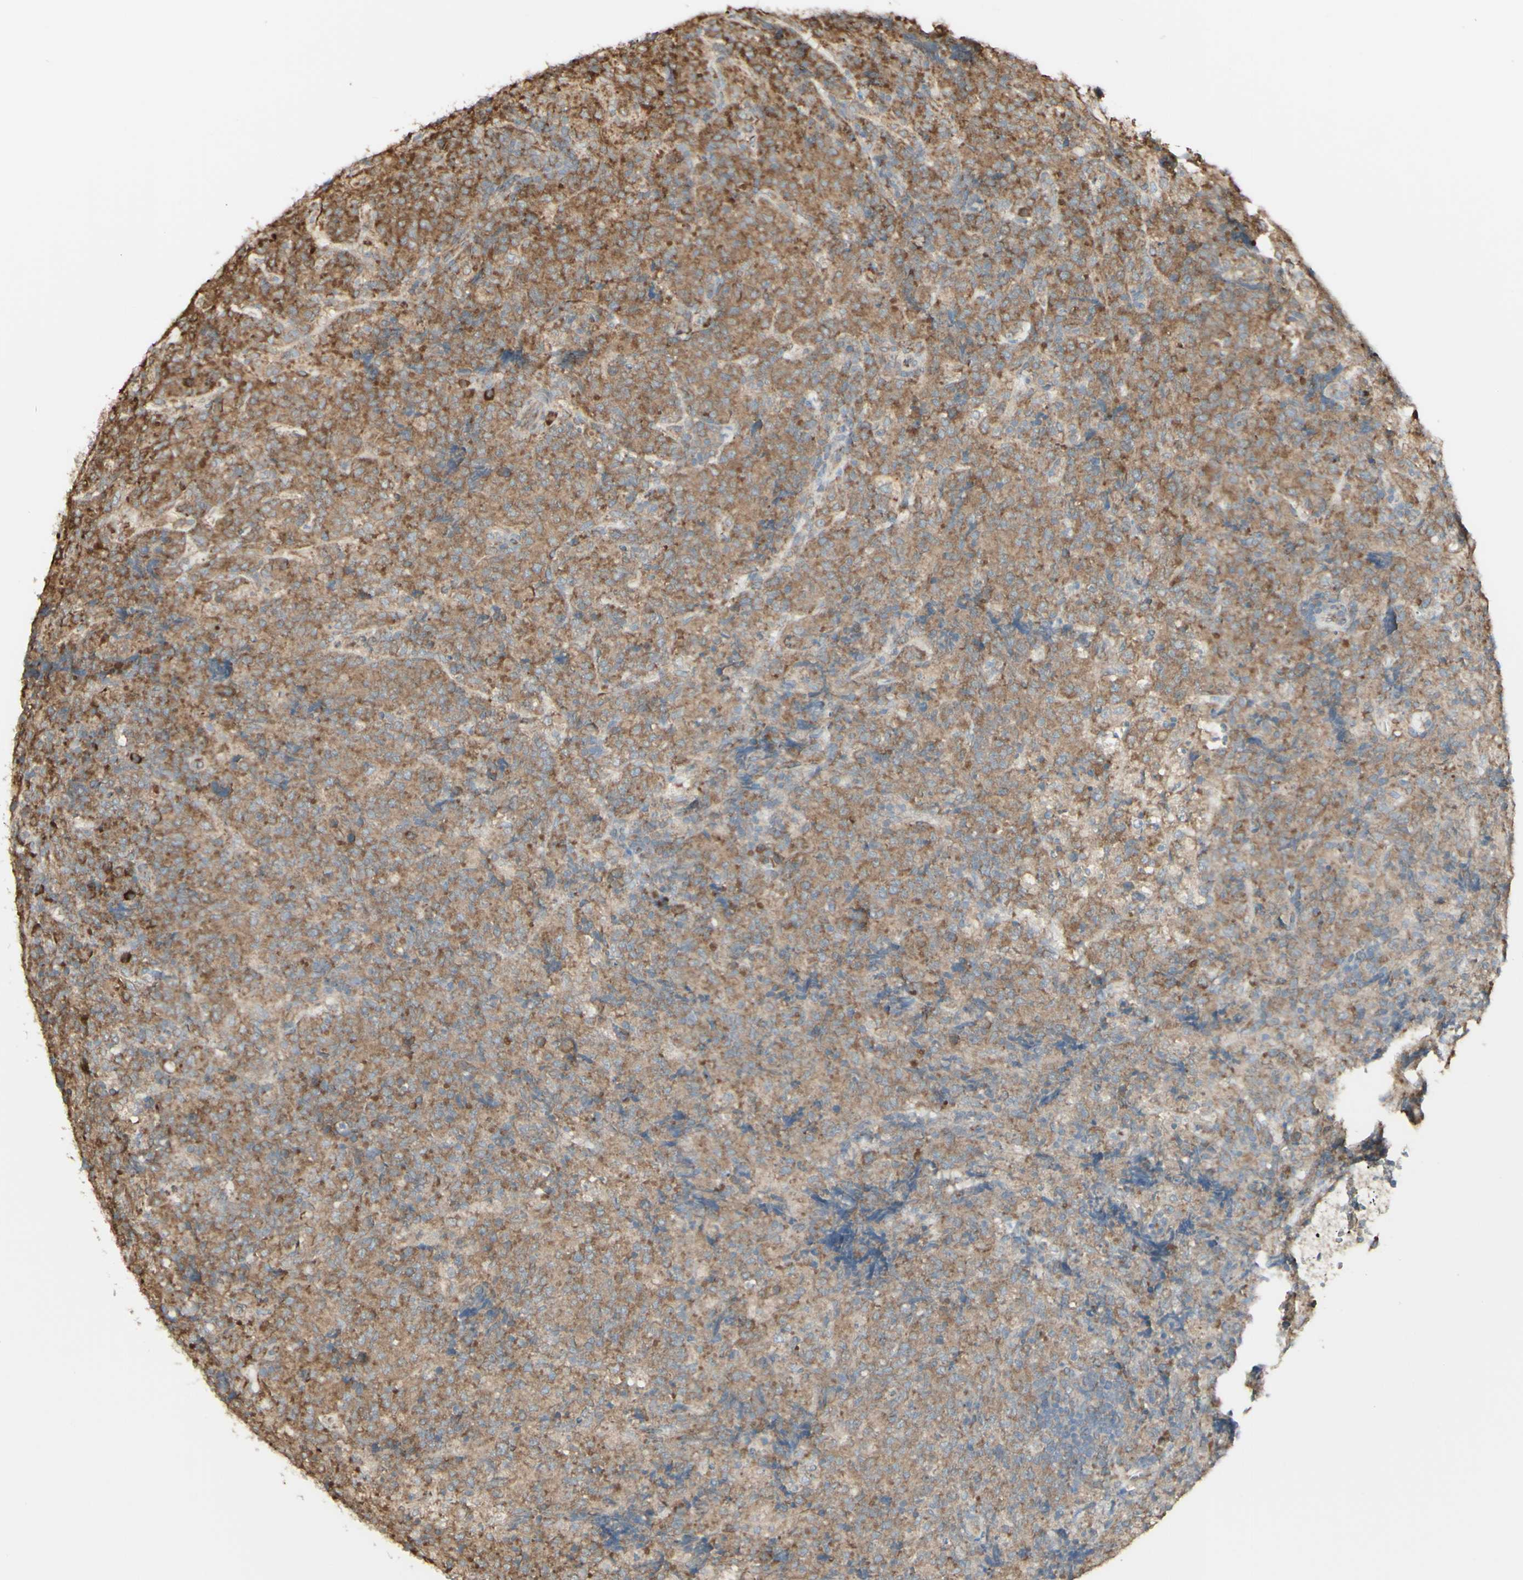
{"staining": {"intensity": "weak", "quantity": ">75%", "location": "cytoplasmic/membranous"}, "tissue": "lymphoma", "cell_type": "Tumor cells", "image_type": "cancer", "snomed": [{"axis": "morphology", "description": "Malignant lymphoma, non-Hodgkin's type, High grade"}, {"axis": "topography", "description": "Tonsil"}], "caption": "There is low levels of weak cytoplasmic/membranous positivity in tumor cells of lymphoma, as demonstrated by immunohistochemical staining (brown color).", "gene": "EEF1B2", "patient": {"sex": "female", "age": 36}}